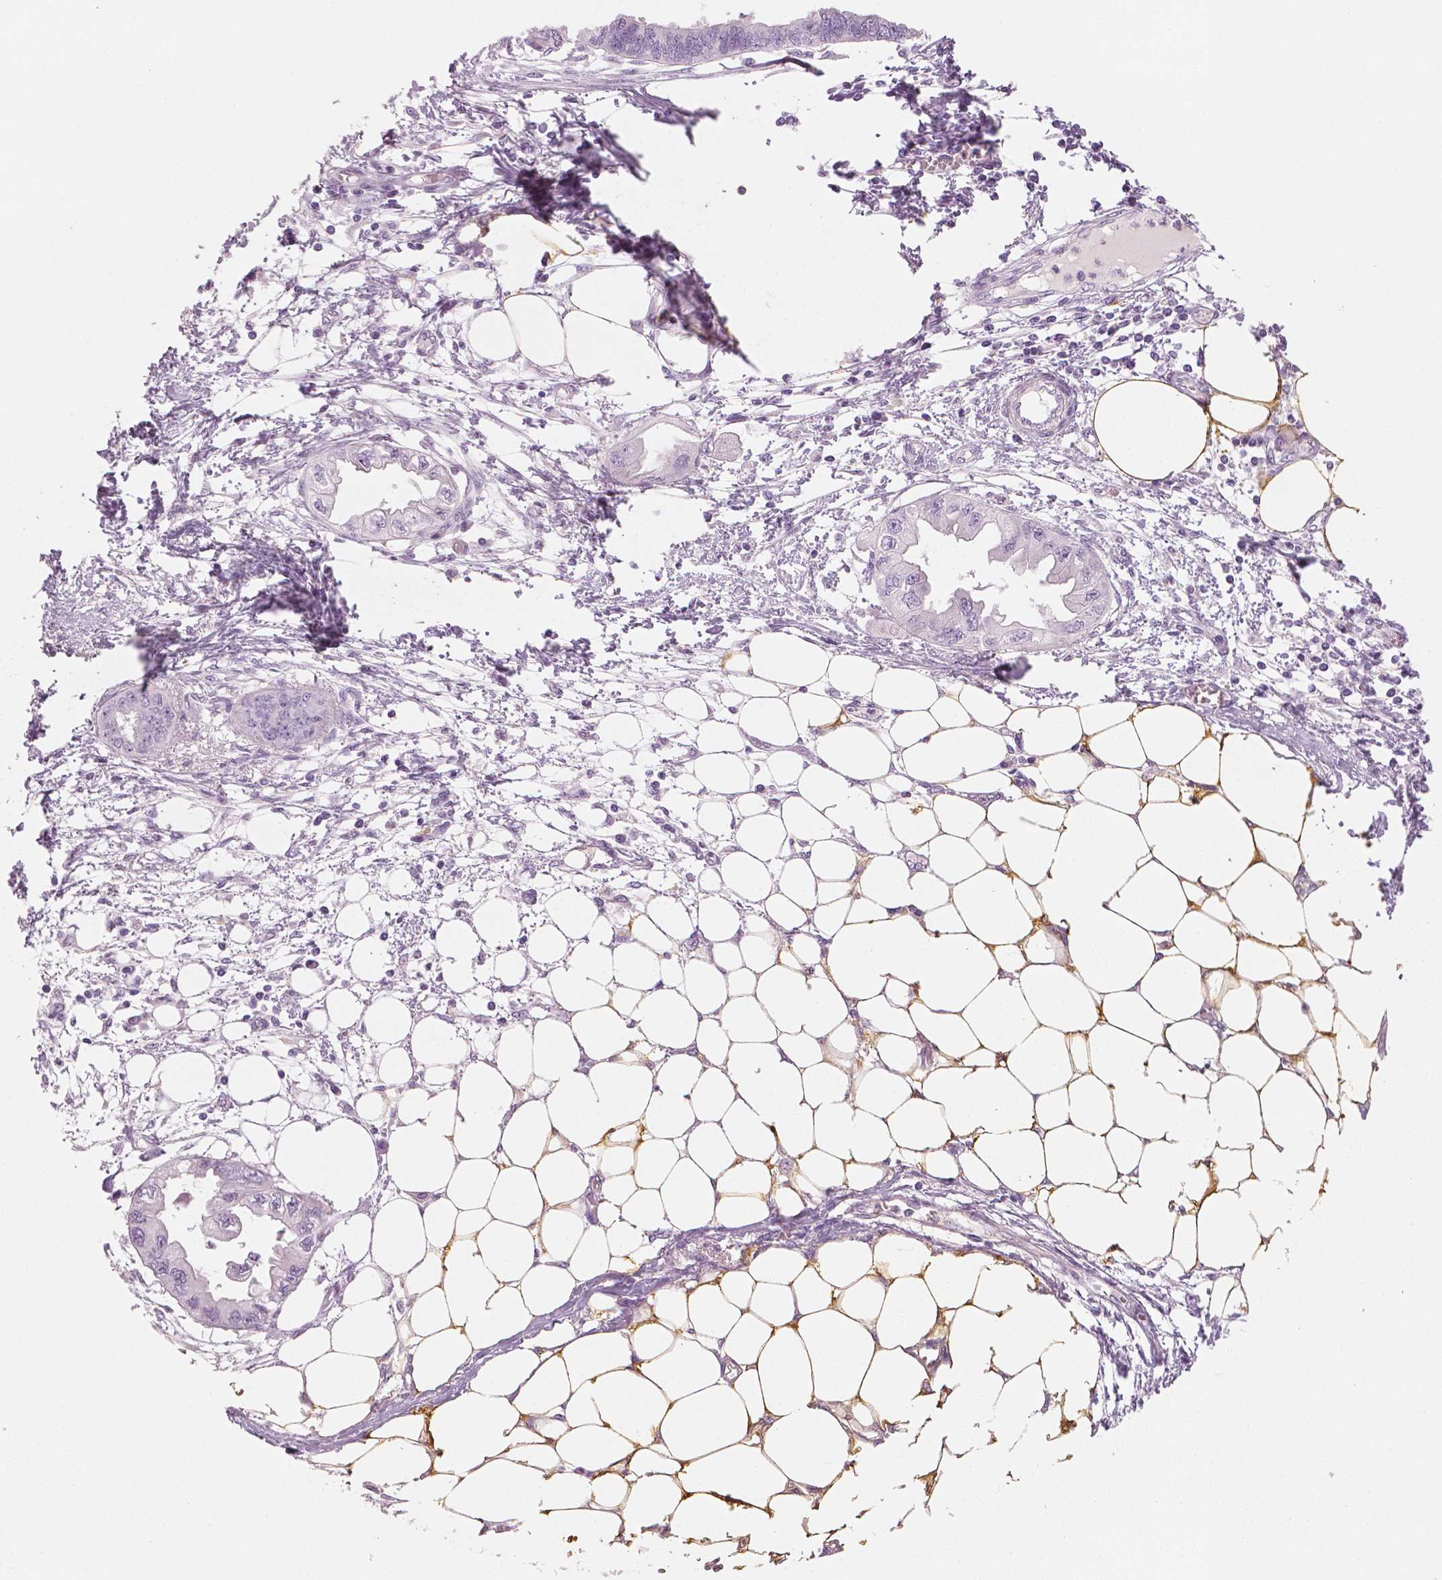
{"staining": {"intensity": "negative", "quantity": "none", "location": "none"}, "tissue": "endometrial cancer", "cell_type": "Tumor cells", "image_type": "cancer", "snomed": [{"axis": "morphology", "description": "Adenocarcinoma, NOS"}, {"axis": "morphology", "description": "Adenocarcinoma, metastatic, NOS"}, {"axis": "topography", "description": "Adipose tissue"}, {"axis": "topography", "description": "Endometrium"}], "caption": "The immunohistochemistry (IHC) micrograph has no significant expression in tumor cells of endometrial cancer tissue.", "gene": "PLIN4", "patient": {"sex": "female", "age": 67}}